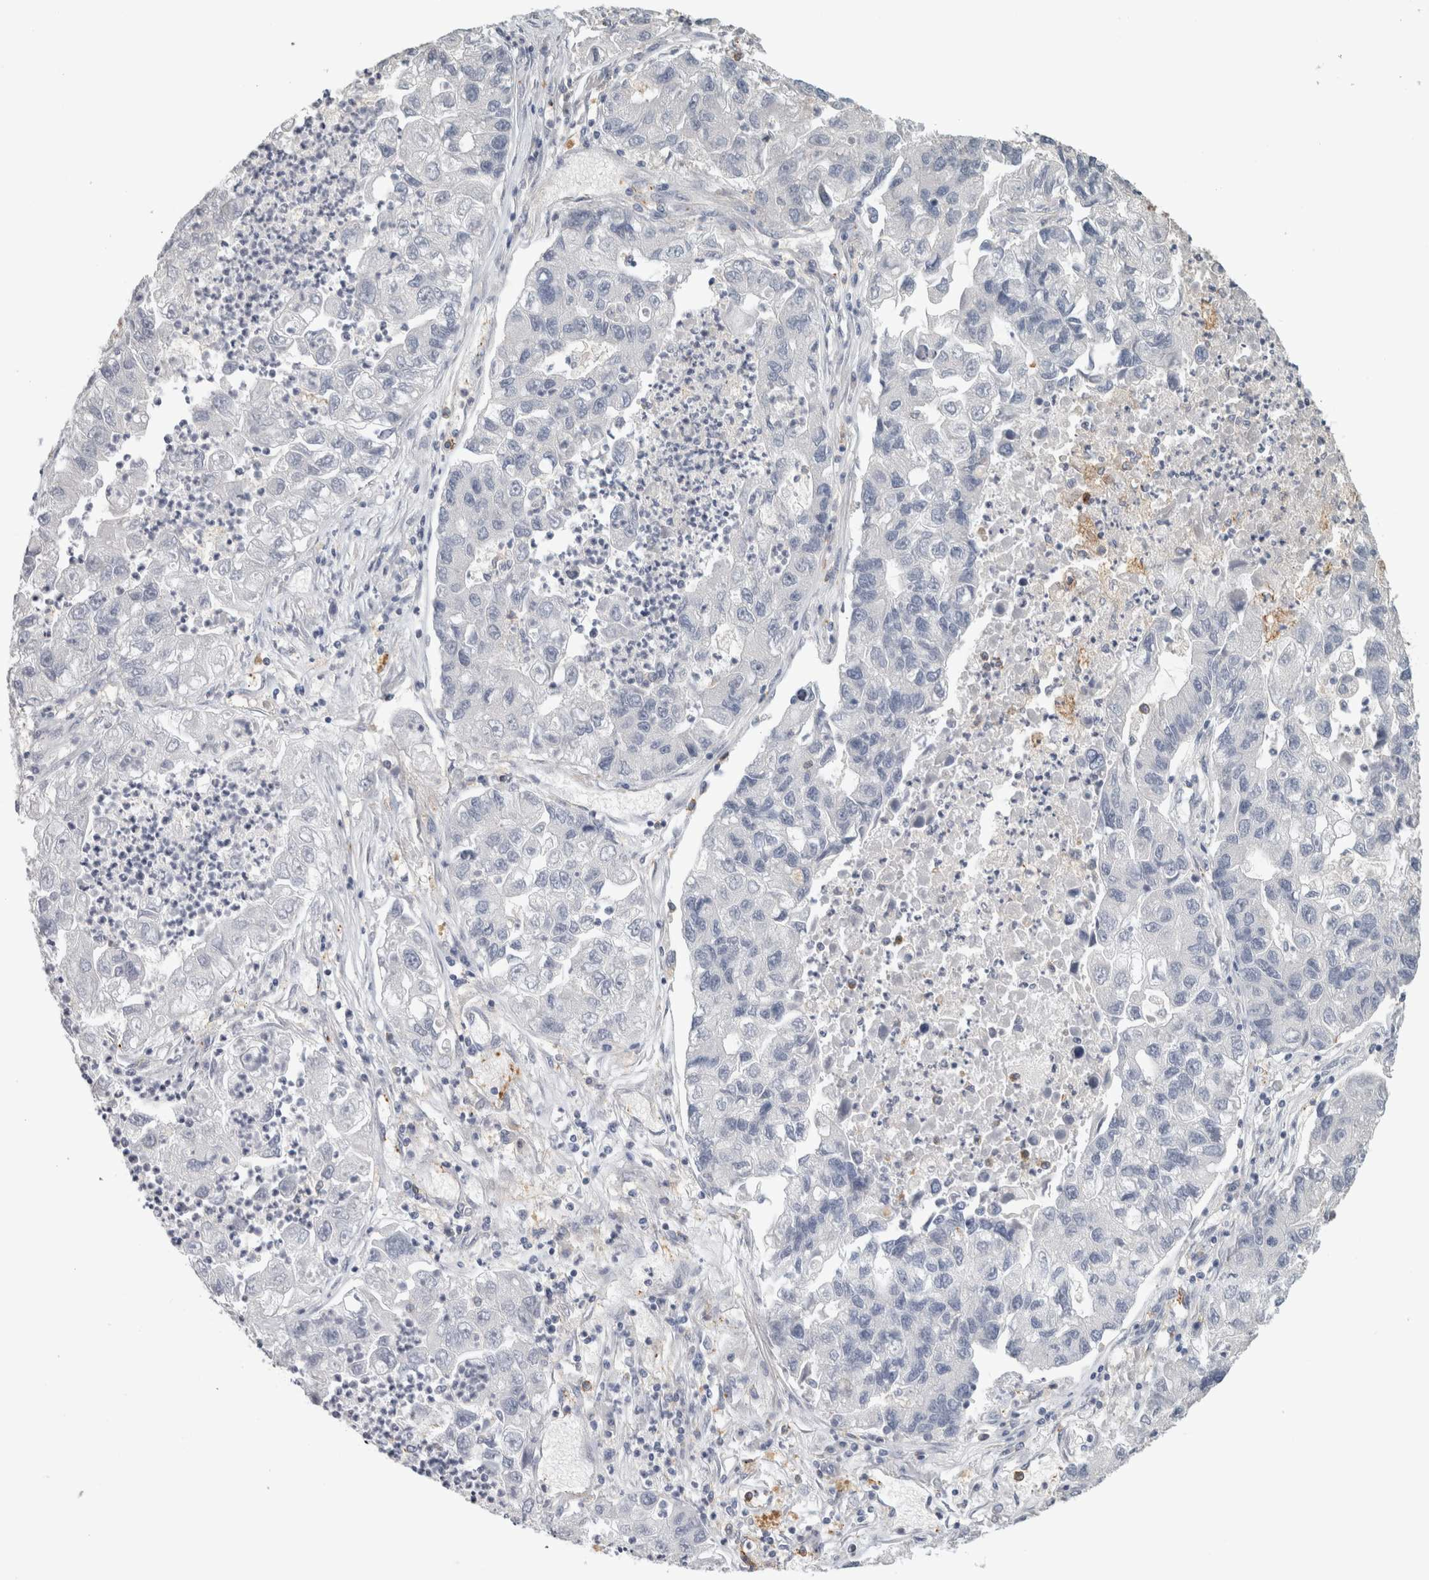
{"staining": {"intensity": "negative", "quantity": "none", "location": "none"}, "tissue": "lung cancer", "cell_type": "Tumor cells", "image_type": "cancer", "snomed": [{"axis": "morphology", "description": "Adenocarcinoma, NOS"}, {"axis": "topography", "description": "Lung"}], "caption": "This micrograph is of lung adenocarcinoma stained with immunohistochemistry to label a protein in brown with the nuclei are counter-stained blue. There is no expression in tumor cells. Brightfield microscopy of immunohistochemistry stained with DAB (3,3'-diaminobenzidine) (brown) and hematoxylin (blue), captured at high magnification.", "gene": "CD36", "patient": {"sex": "female", "age": 51}}